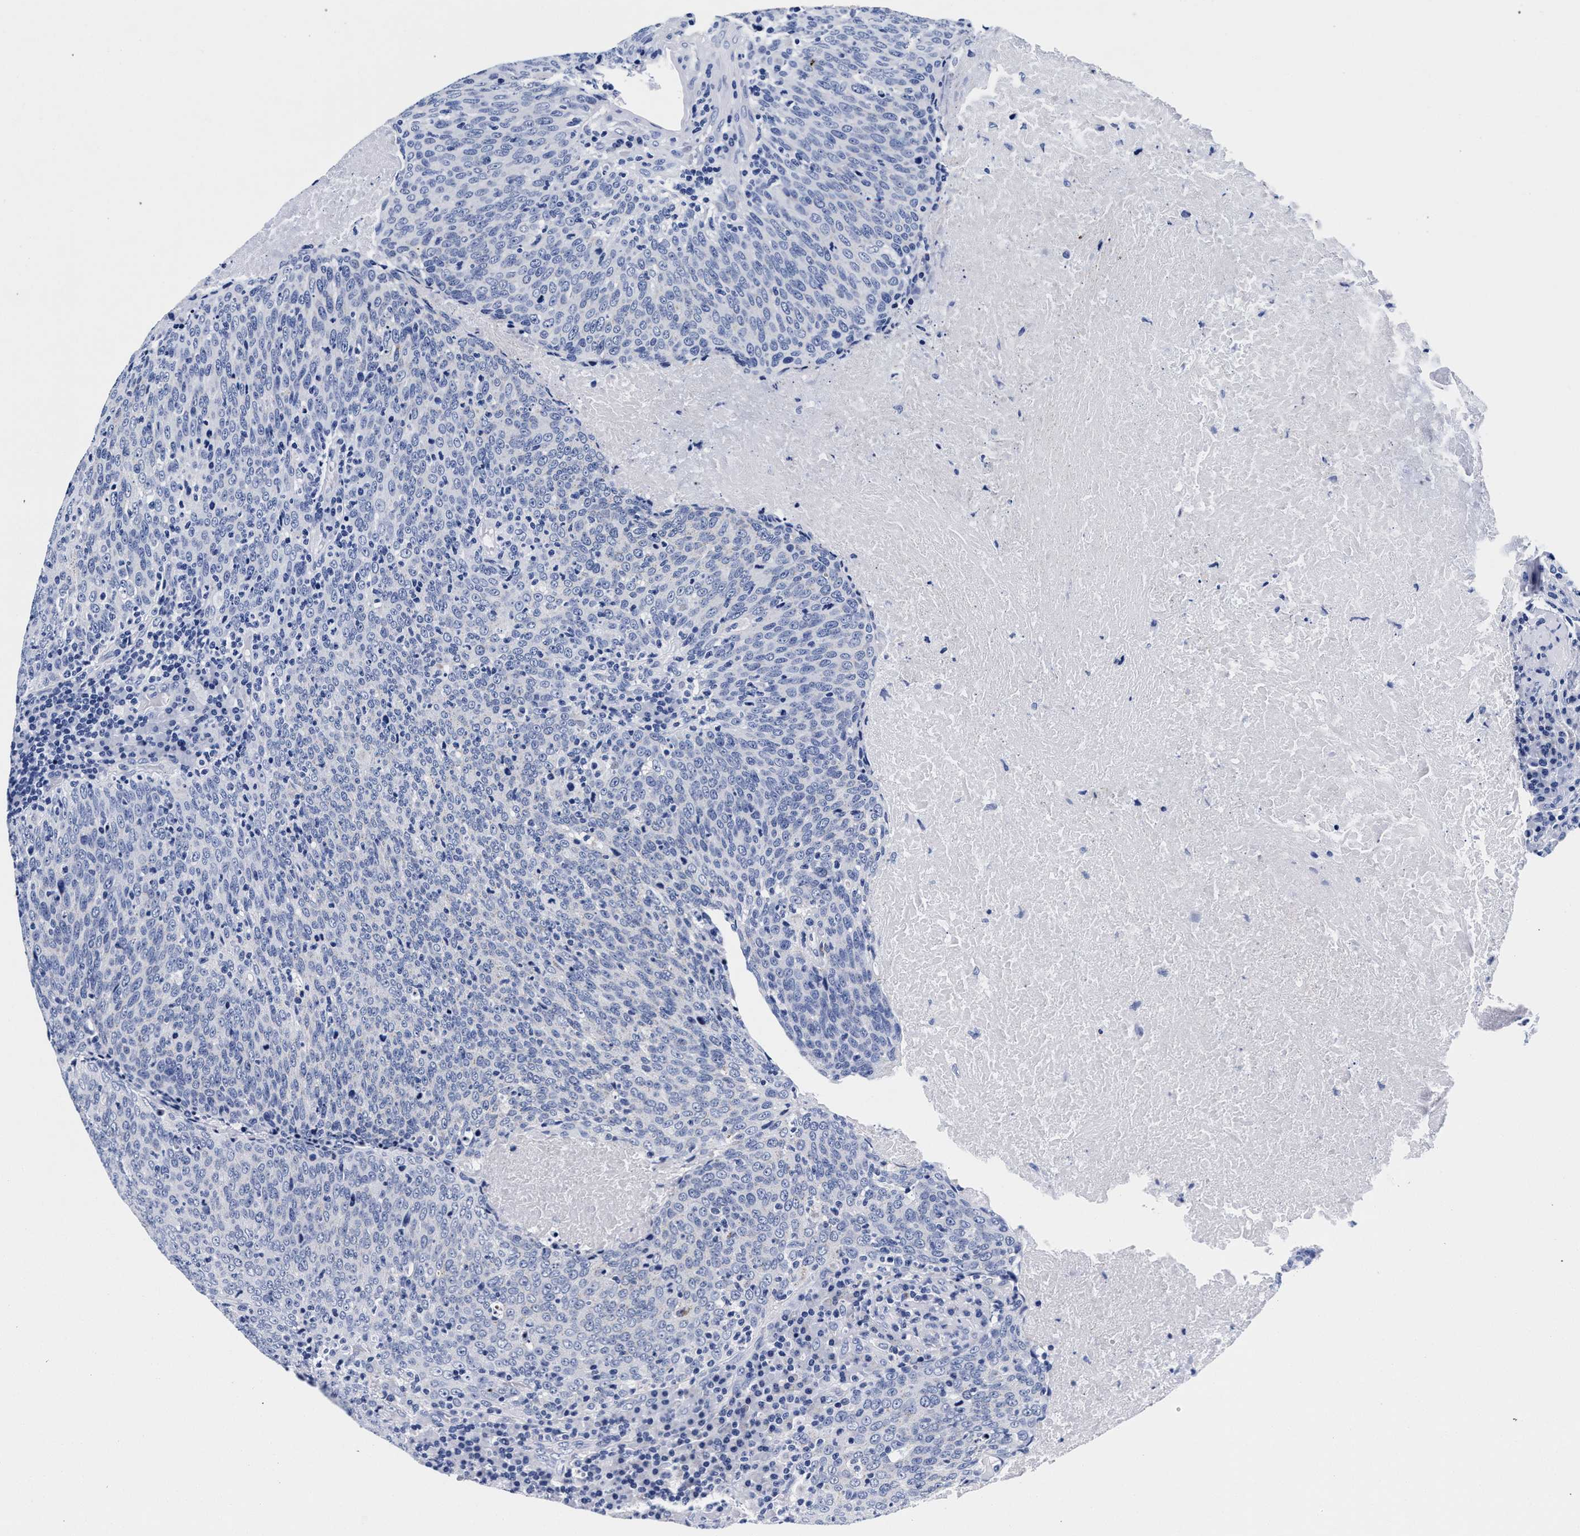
{"staining": {"intensity": "negative", "quantity": "none", "location": "none"}, "tissue": "head and neck cancer", "cell_type": "Tumor cells", "image_type": "cancer", "snomed": [{"axis": "morphology", "description": "Squamous cell carcinoma, NOS"}, {"axis": "morphology", "description": "Squamous cell carcinoma, metastatic, NOS"}, {"axis": "topography", "description": "Lymph node"}, {"axis": "topography", "description": "Head-Neck"}], "caption": "The image exhibits no staining of tumor cells in metastatic squamous cell carcinoma (head and neck). (DAB (3,3'-diaminobenzidine) immunohistochemistry (IHC), high magnification).", "gene": "RAB3B", "patient": {"sex": "male", "age": 62}}